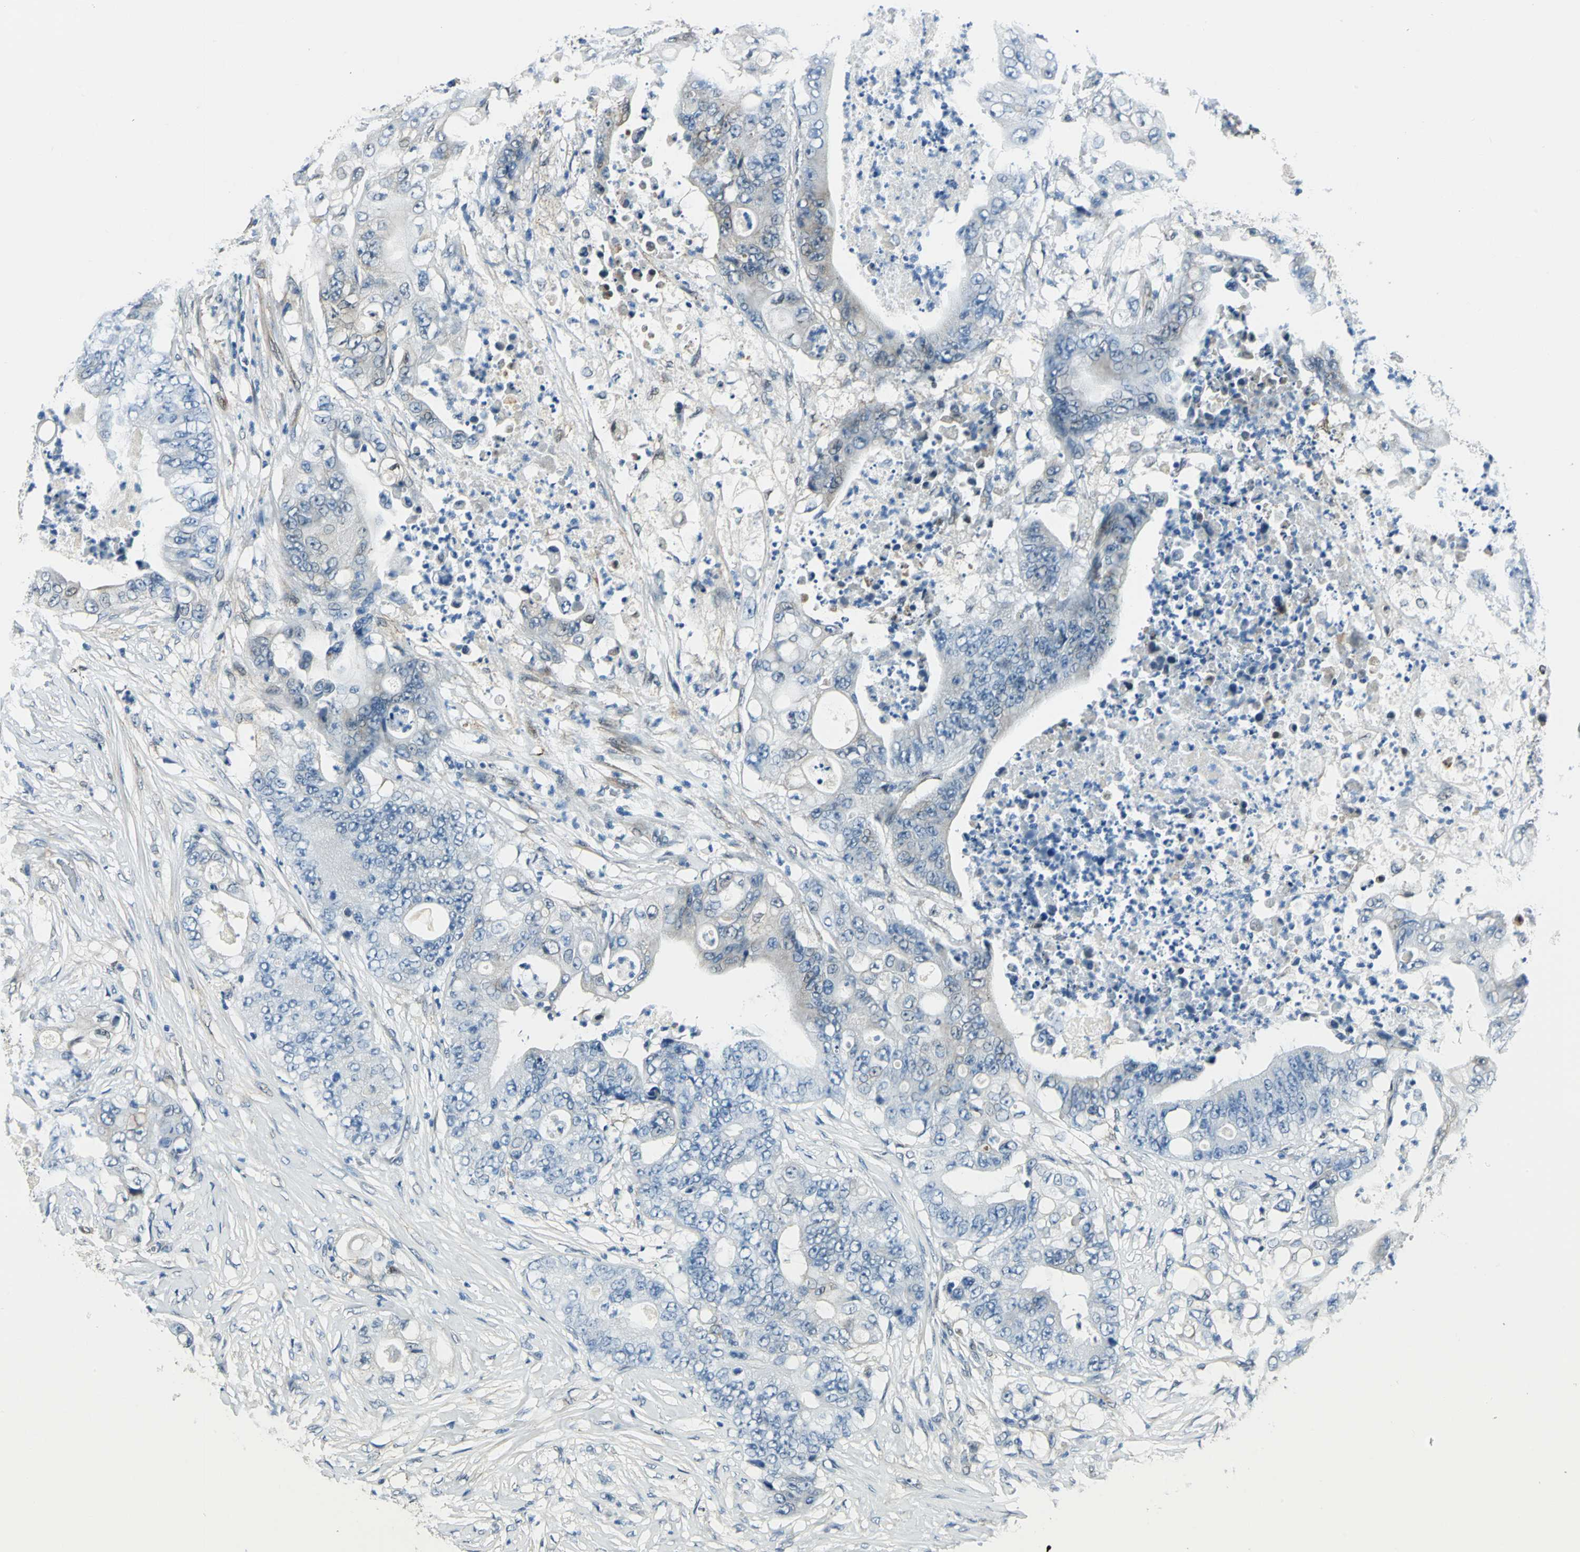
{"staining": {"intensity": "weak", "quantity": "<25%", "location": "cytoplasmic/membranous"}, "tissue": "stomach cancer", "cell_type": "Tumor cells", "image_type": "cancer", "snomed": [{"axis": "morphology", "description": "Adenocarcinoma, NOS"}, {"axis": "topography", "description": "Stomach"}], "caption": "Stomach cancer (adenocarcinoma) stained for a protein using immunohistochemistry (IHC) demonstrates no positivity tumor cells.", "gene": "HSPB1", "patient": {"sex": "female", "age": 73}}